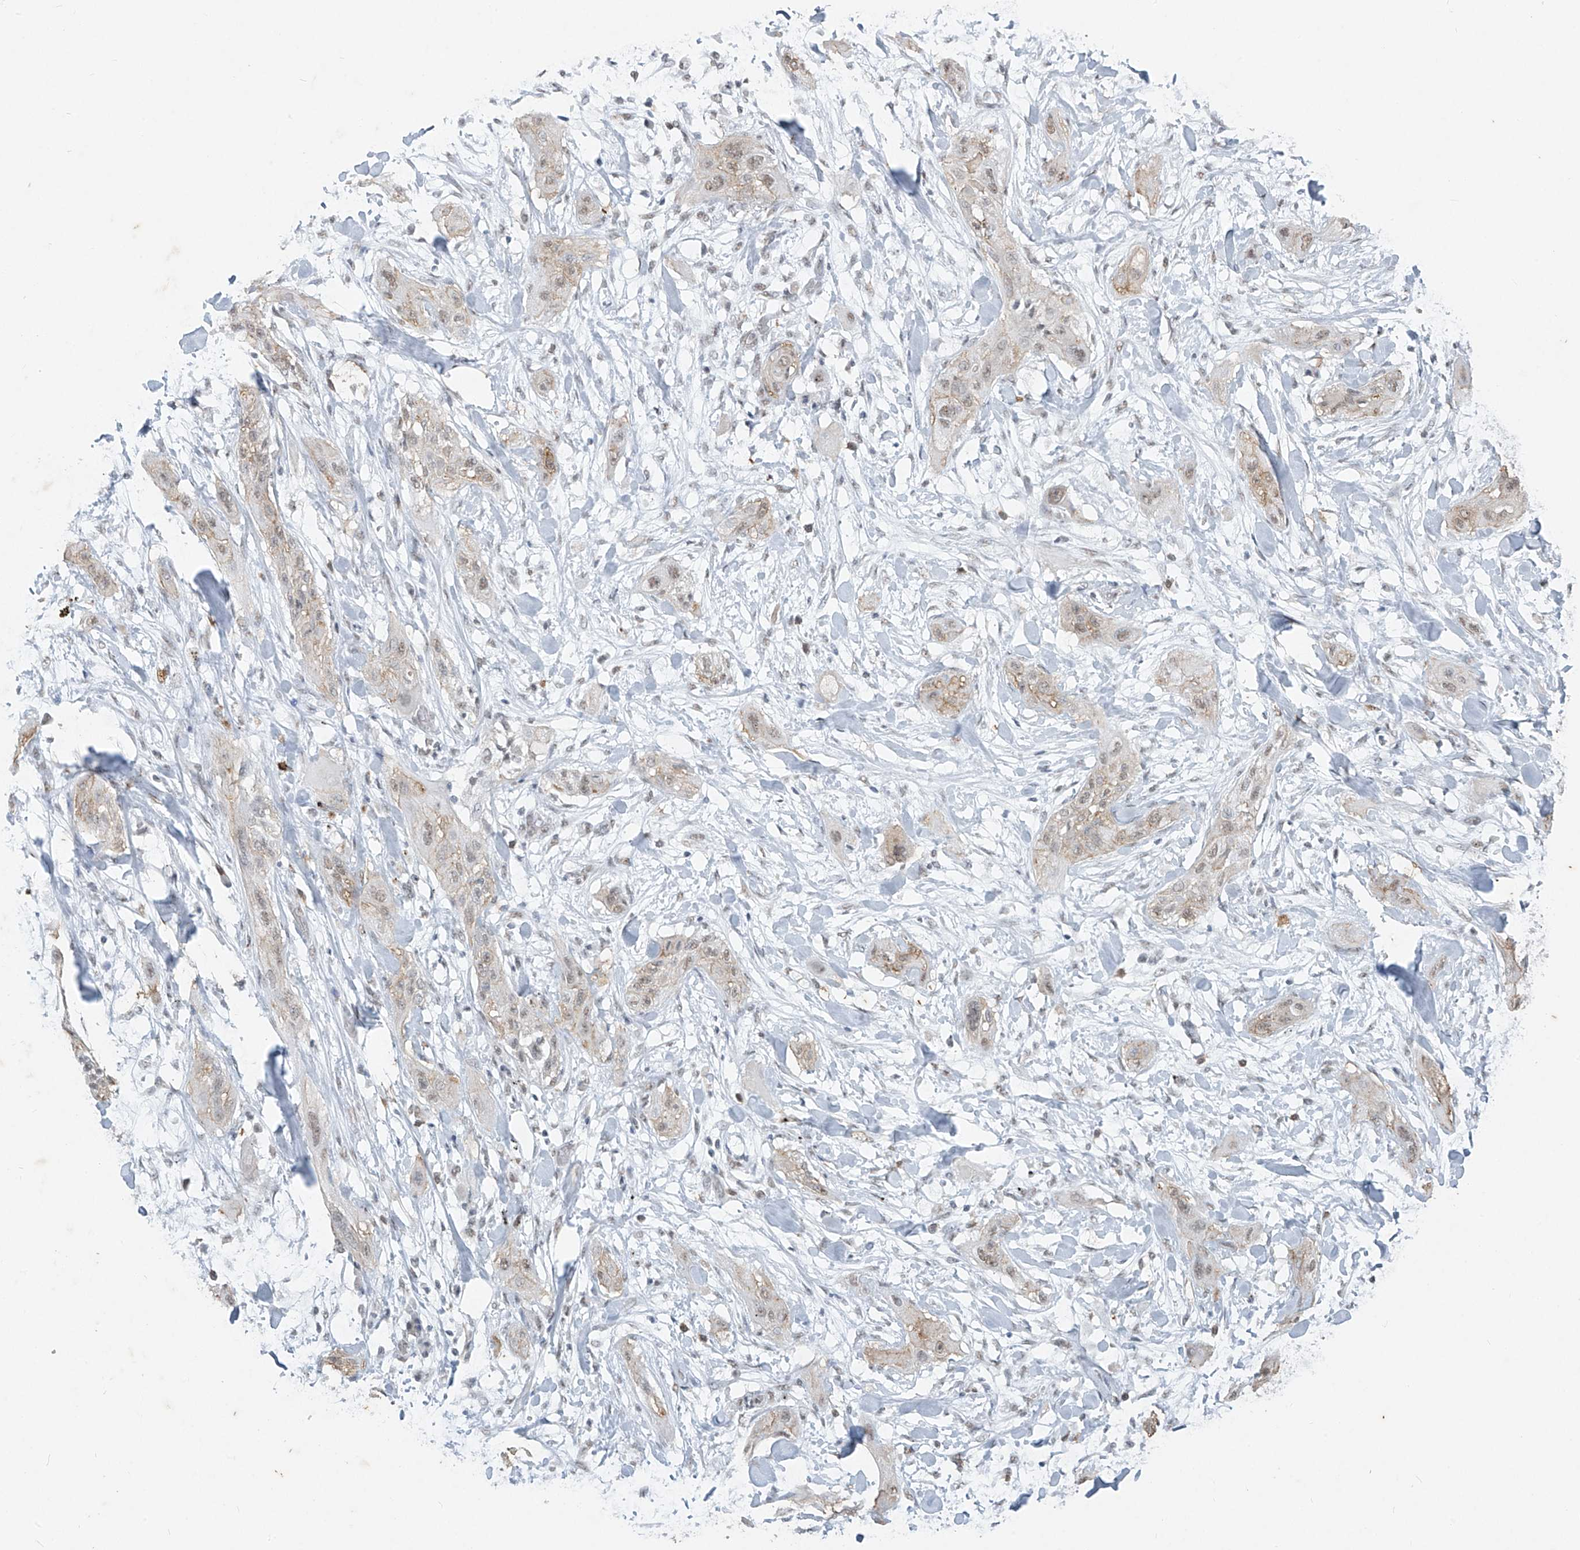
{"staining": {"intensity": "weak", "quantity": "<25%", "location": "cytoplasmic/membranous,nuclear"}, "tissue": "lung cancer", "cell_type": "Tumor cells", "image_type": "cancer", "snomed": [{"axis": "morphology", "description": "Squamous cell carcinoma, NOS"}, {"axis": "topography", "description": "Lung"}], "caption": "The image shows no significant staining in tumor cells of lung cancer (squamous cell carcinoma).", "gene": "TFEC", "patient": {"sex": "female", "age": 47}}